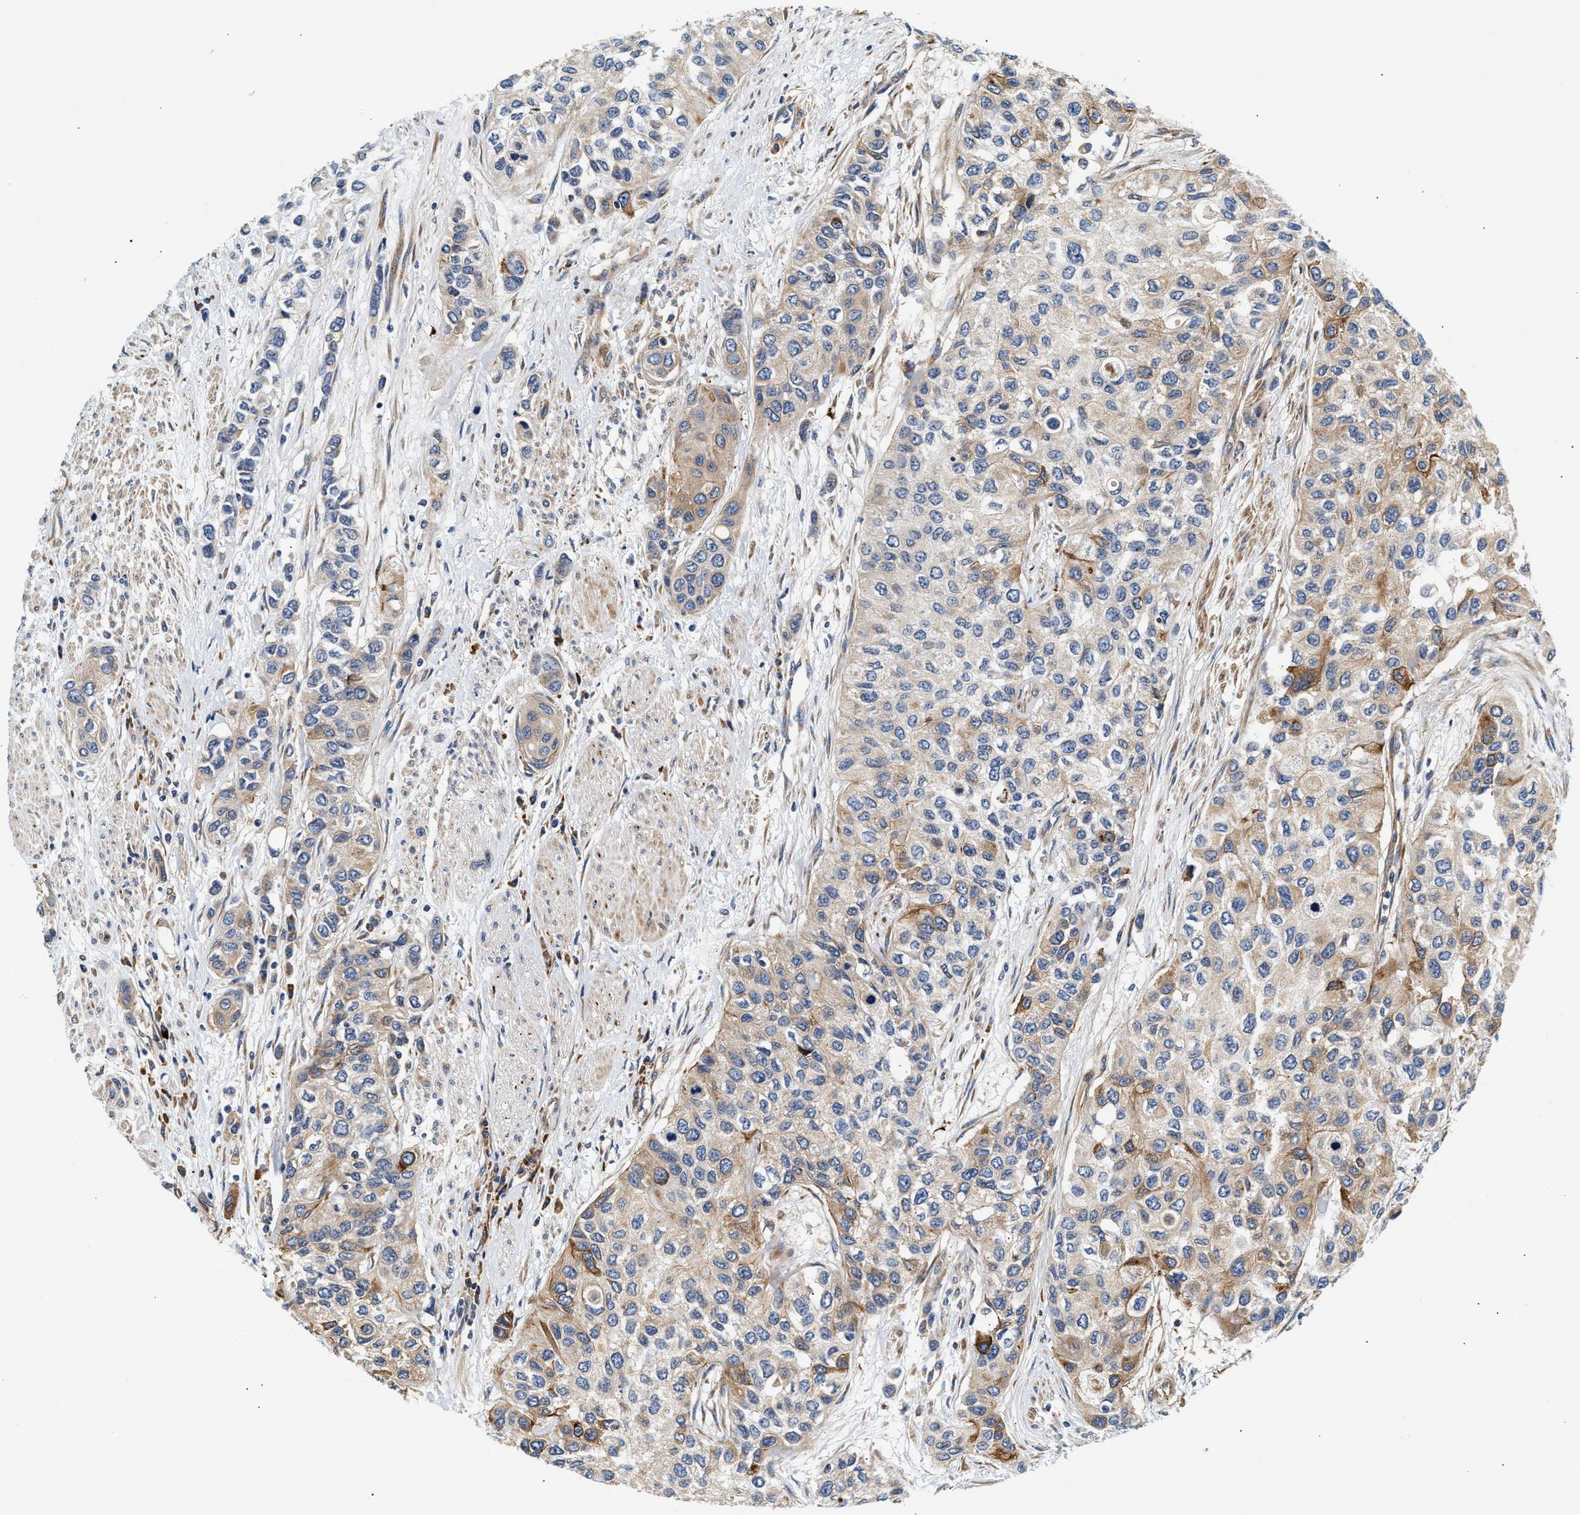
{"staining": {"intensity": "weak", "quantity": "25%-75%", "location": "cytoplasmic/membranous"}, "tissue": "urothelial cancer", "cell_type": "Tumor cells", "image_type": "cancer", "snomed": [{"axis": "morphology", "description": "Urothelial carcinoma, High grade"}, {"axis": "topography", "description": "Urinary bladder"}], "caption": "IHC image of high-grade urothelial carcinoma stained for a protein (brown), which displays low levels of weak cytoplasmic/membranous expression in approximately 25%-75% of tumor cells.", "gene": "IFT74", "patient": {"sex": "female", "age": 56}}